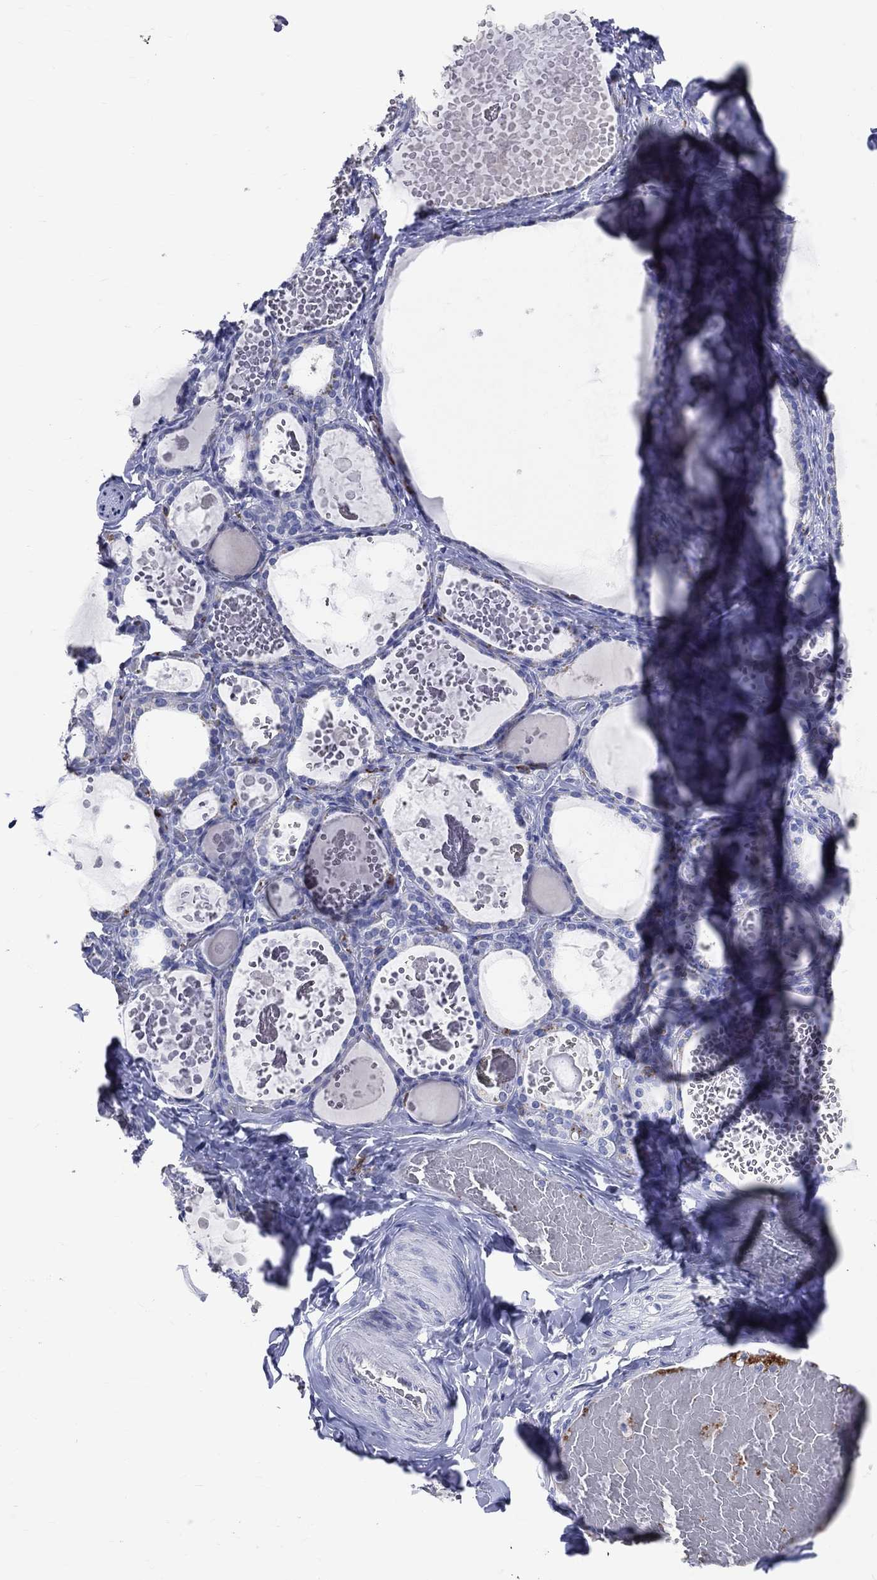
{"staining": {"intensity": "negative", "quantity": "none", "location": "none"}, "tissue": "thyroid gland", "cell_type": "Glandular cells", "image_type": "normal", "snomed": [{"axis": "morphology", "description": "Normal tissue, NOS"}, {"axis": "topography", "description": "Thyroid gland"}], "caption": "High power microscopy photomicrograph of an immunohistochemistry histopathology image of benign thyroid gland, revealing no significant staining in glandular cells.", "gene": "LAT", "patient": {"sex": "female", "age": 56}}